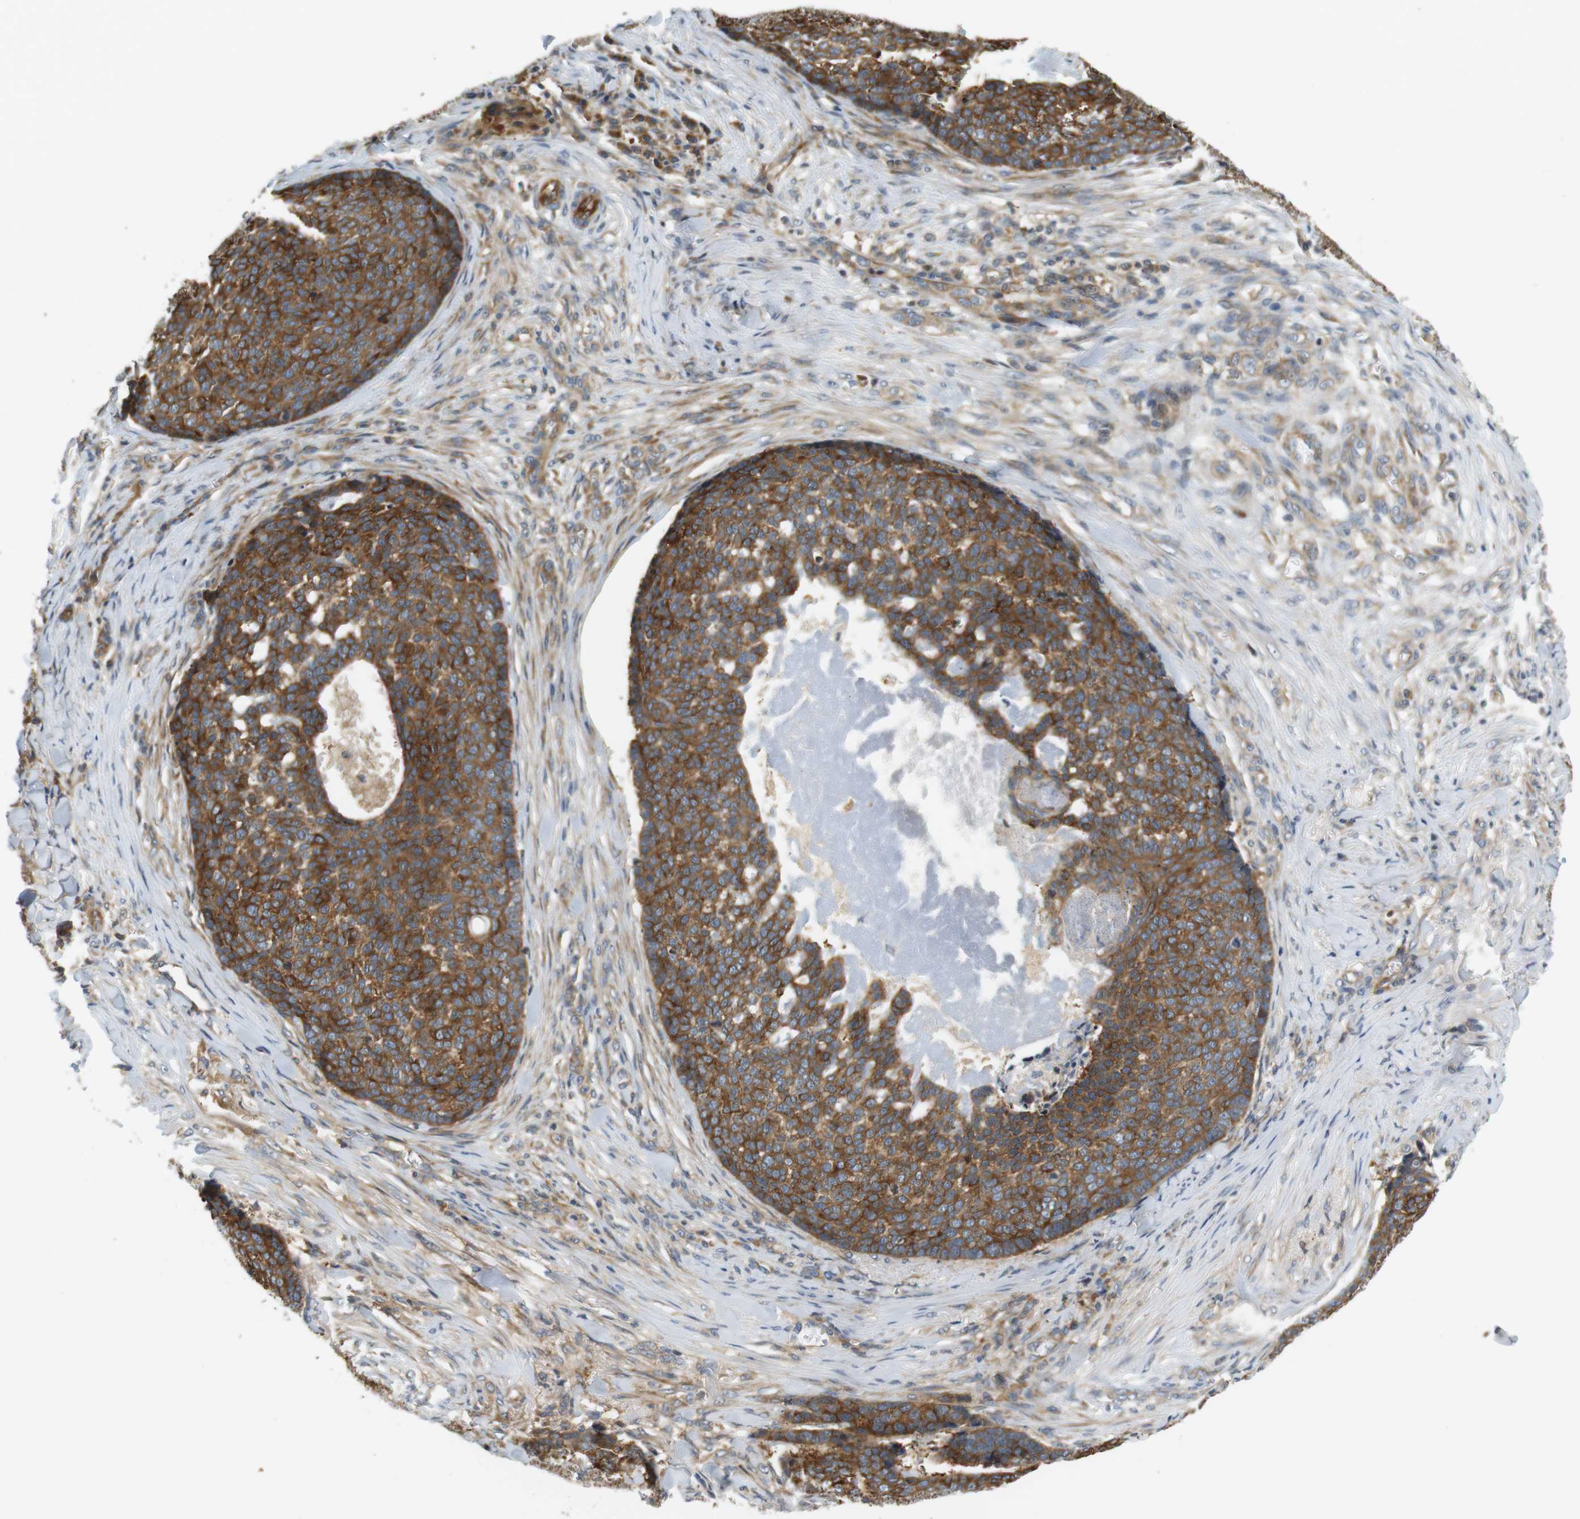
{"staining": {"intensity": "strong", "quantity": ">75%", "location": "cytoplasmic/membranous"}, "tissue": "skin cancer", "cell_type": "Tumor cells", "image_type": "cancer", "snomed": [{"axis": "morphology", "description": "Basal cell carcinoma"}, {"axis": "topography", "description": "Skin"}], "caption": "Tumor cells demonstrate strong cytoplasmic/membranous expression in approximately >75% of cells in skin cancer.", "gene": "SH3GLB1", "patient": {"sex": "male", "age": 84}}